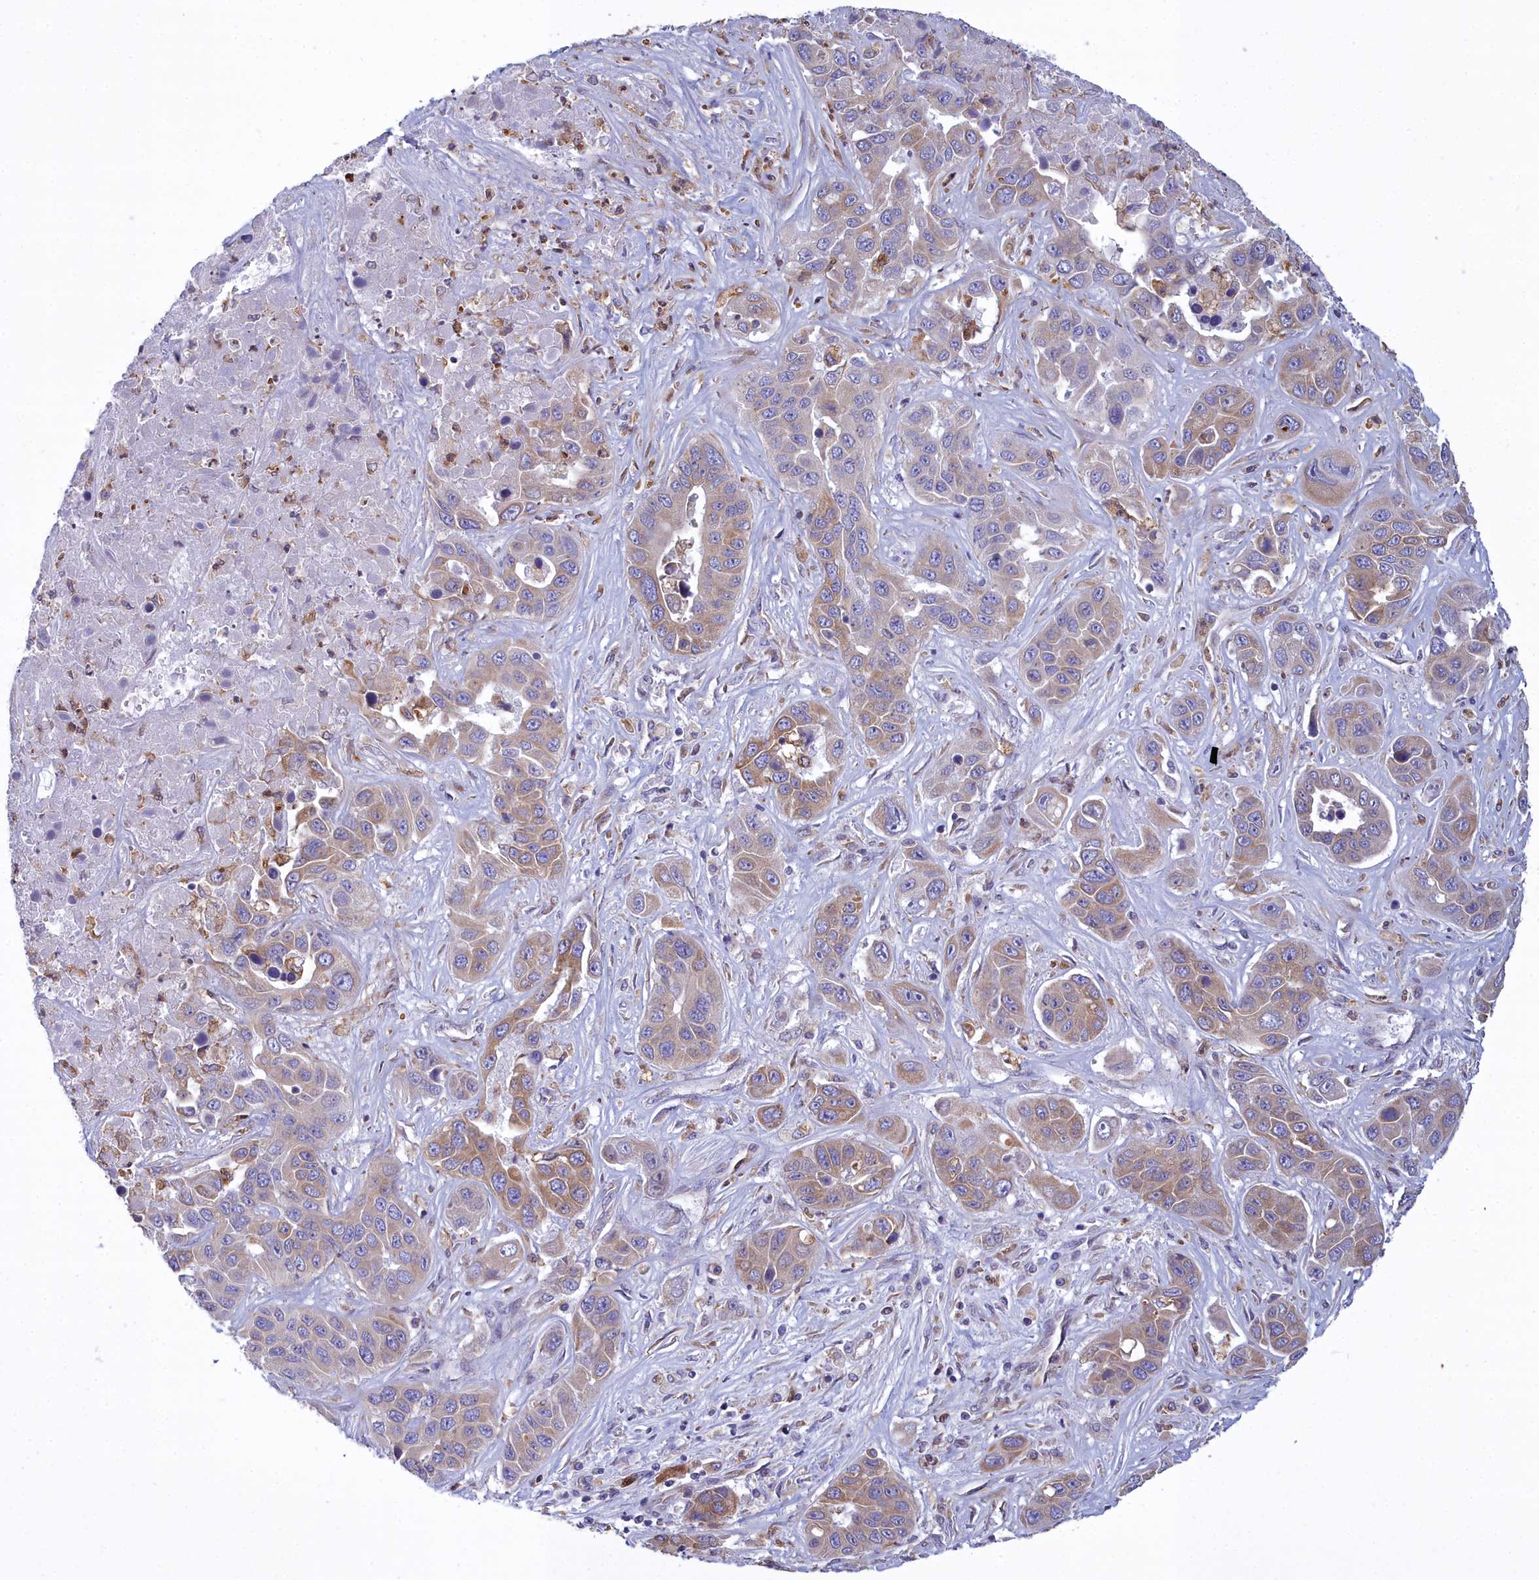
{"staining": {"intensity": "moderate", "quantity": "25%-75%", "location": "cytoplasmic/membranous"}, "tissue": "liver cancer", "cell_type": "Tumor cells", "image_type": "cancer", "snomed": [{"axis": "morphology", "description": "Cholangiocarcinoma"}, {"axis": "topography", "description": "Liver"}], "caption": "Moderate cytoplasmic/membranous protein staining is identified in approximately 25%-75% of tumor cells in cholangiocarcinoma (liver). Using DAB (brown) and hematoxylin (blue) stains, captured at high magnification using brightfield microscopy.", "gene": "HM13", "patient": {"sex": "female", "age": 52}}